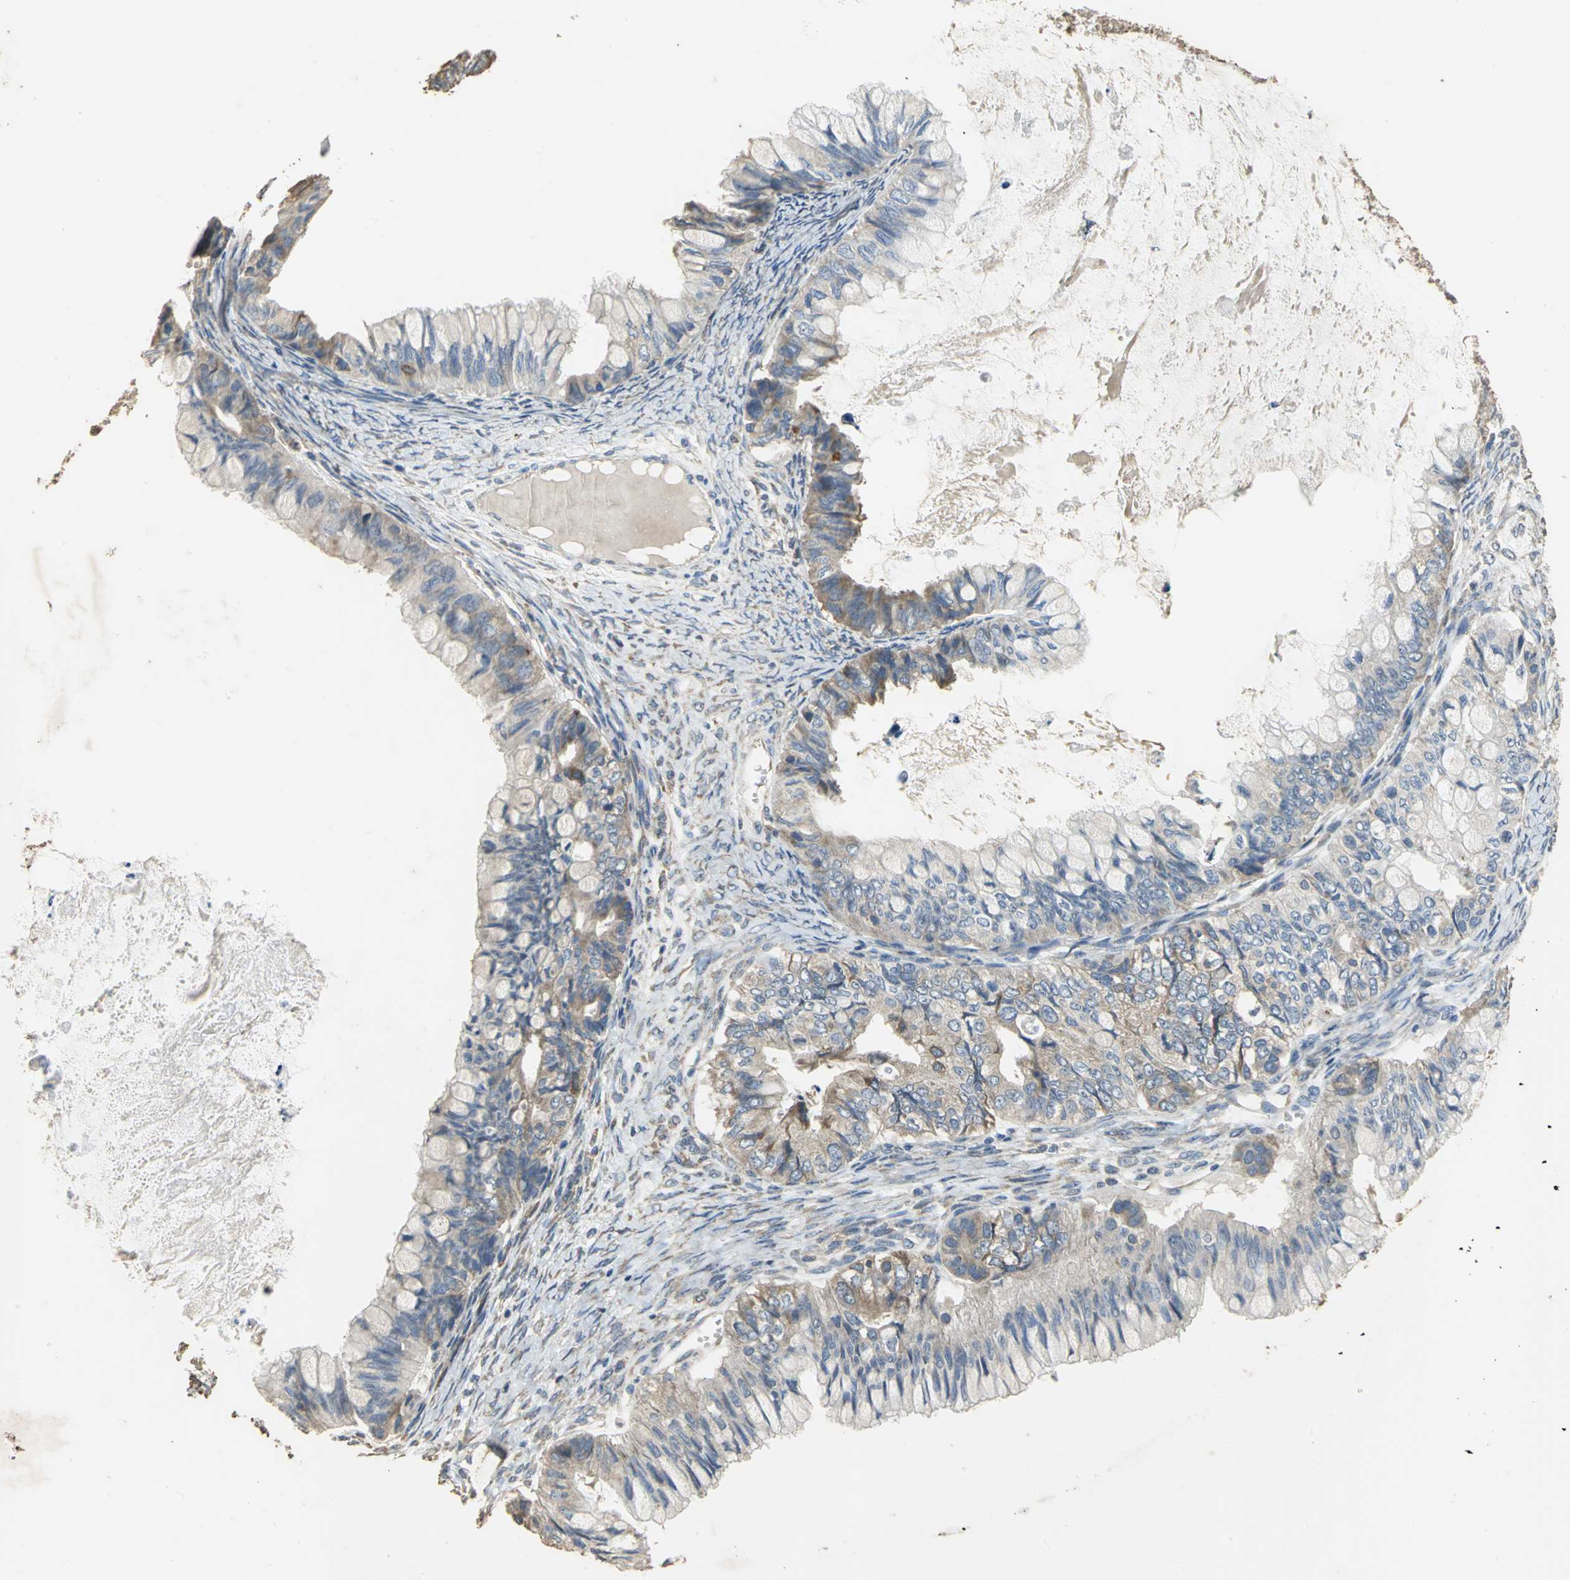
{"staining": {"intensity": "weak", "quantity": "25%-75%", "location": "cytoplasmic/membranous"}, "tissue": "ovarian cancer", "cell_type": "Tumor cells", "image_type": "cancer", "snomed": [{"axis": "morphology", "description": "Cystadenocarcinoma, mucinous, NOS"}, {"axis": "topography", "description": "Ovary"}], "caption": "Mucinous cystadenocarcinoma (ovarian) stained with a protein marker shows weak staining in tumor cells.", "gene": "ACSL4", "patient": {"sex": "female", "age": 80}}